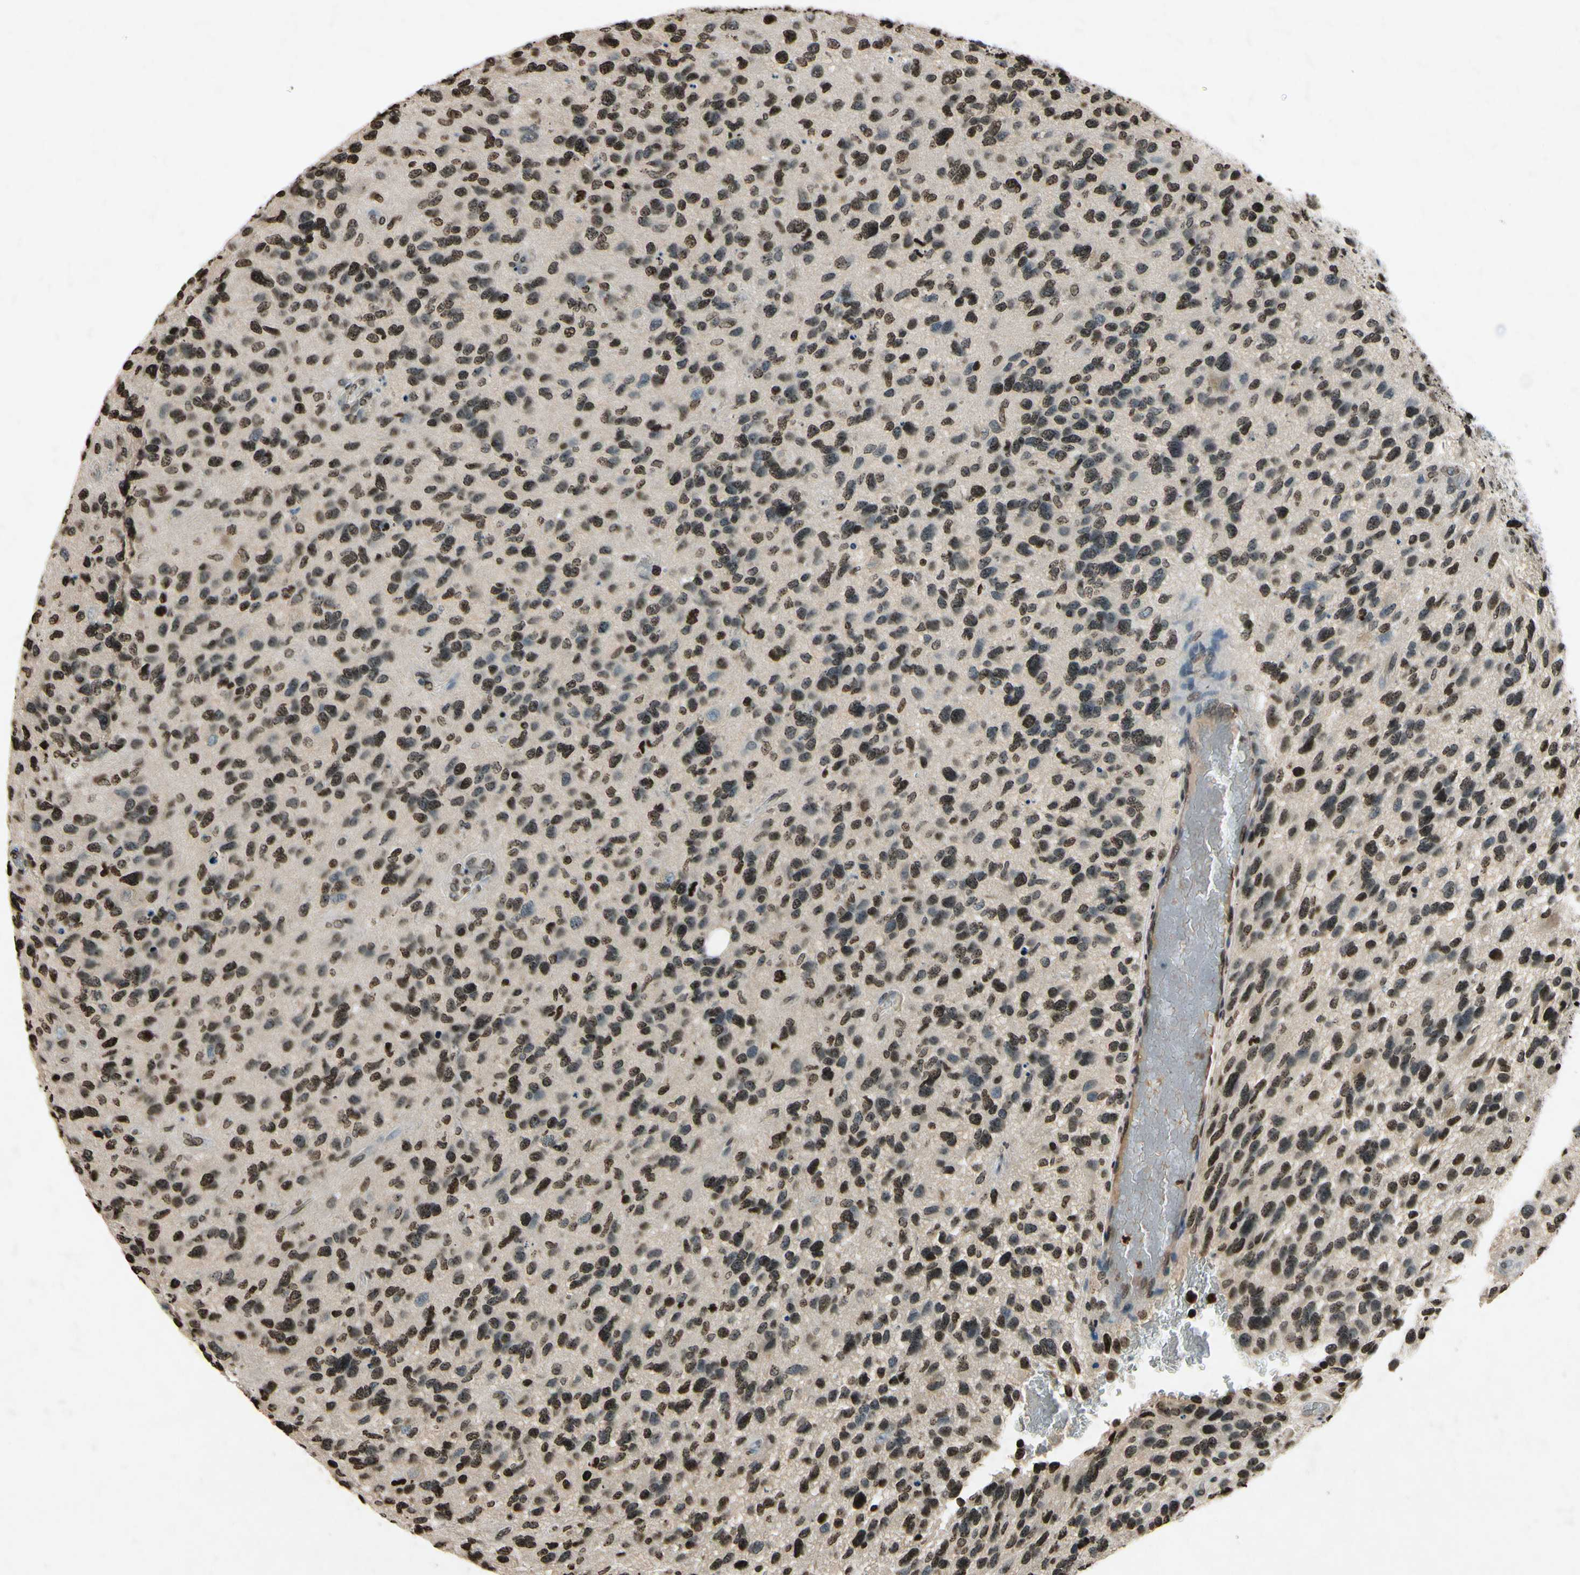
{"staining": {"intensity": "strong", "quantity": ">75%", "location": "nuclear"}, "tissue": "glioma", "cell_type": "Tumor cells", "image_type": "cancer", "snomed": [{"axis": "morphology", "description": "Glioma, malignant, High grade"}, {"axis": "topography", "description": "Brain"}], "caption": "Protein analysis of high-grade glioma (malignant) tissue reveals strong nuclear expression in approximately >75% of tumor cells.", "gene": "HOXB3", "patient": {"sex": "female", "age": 58}}